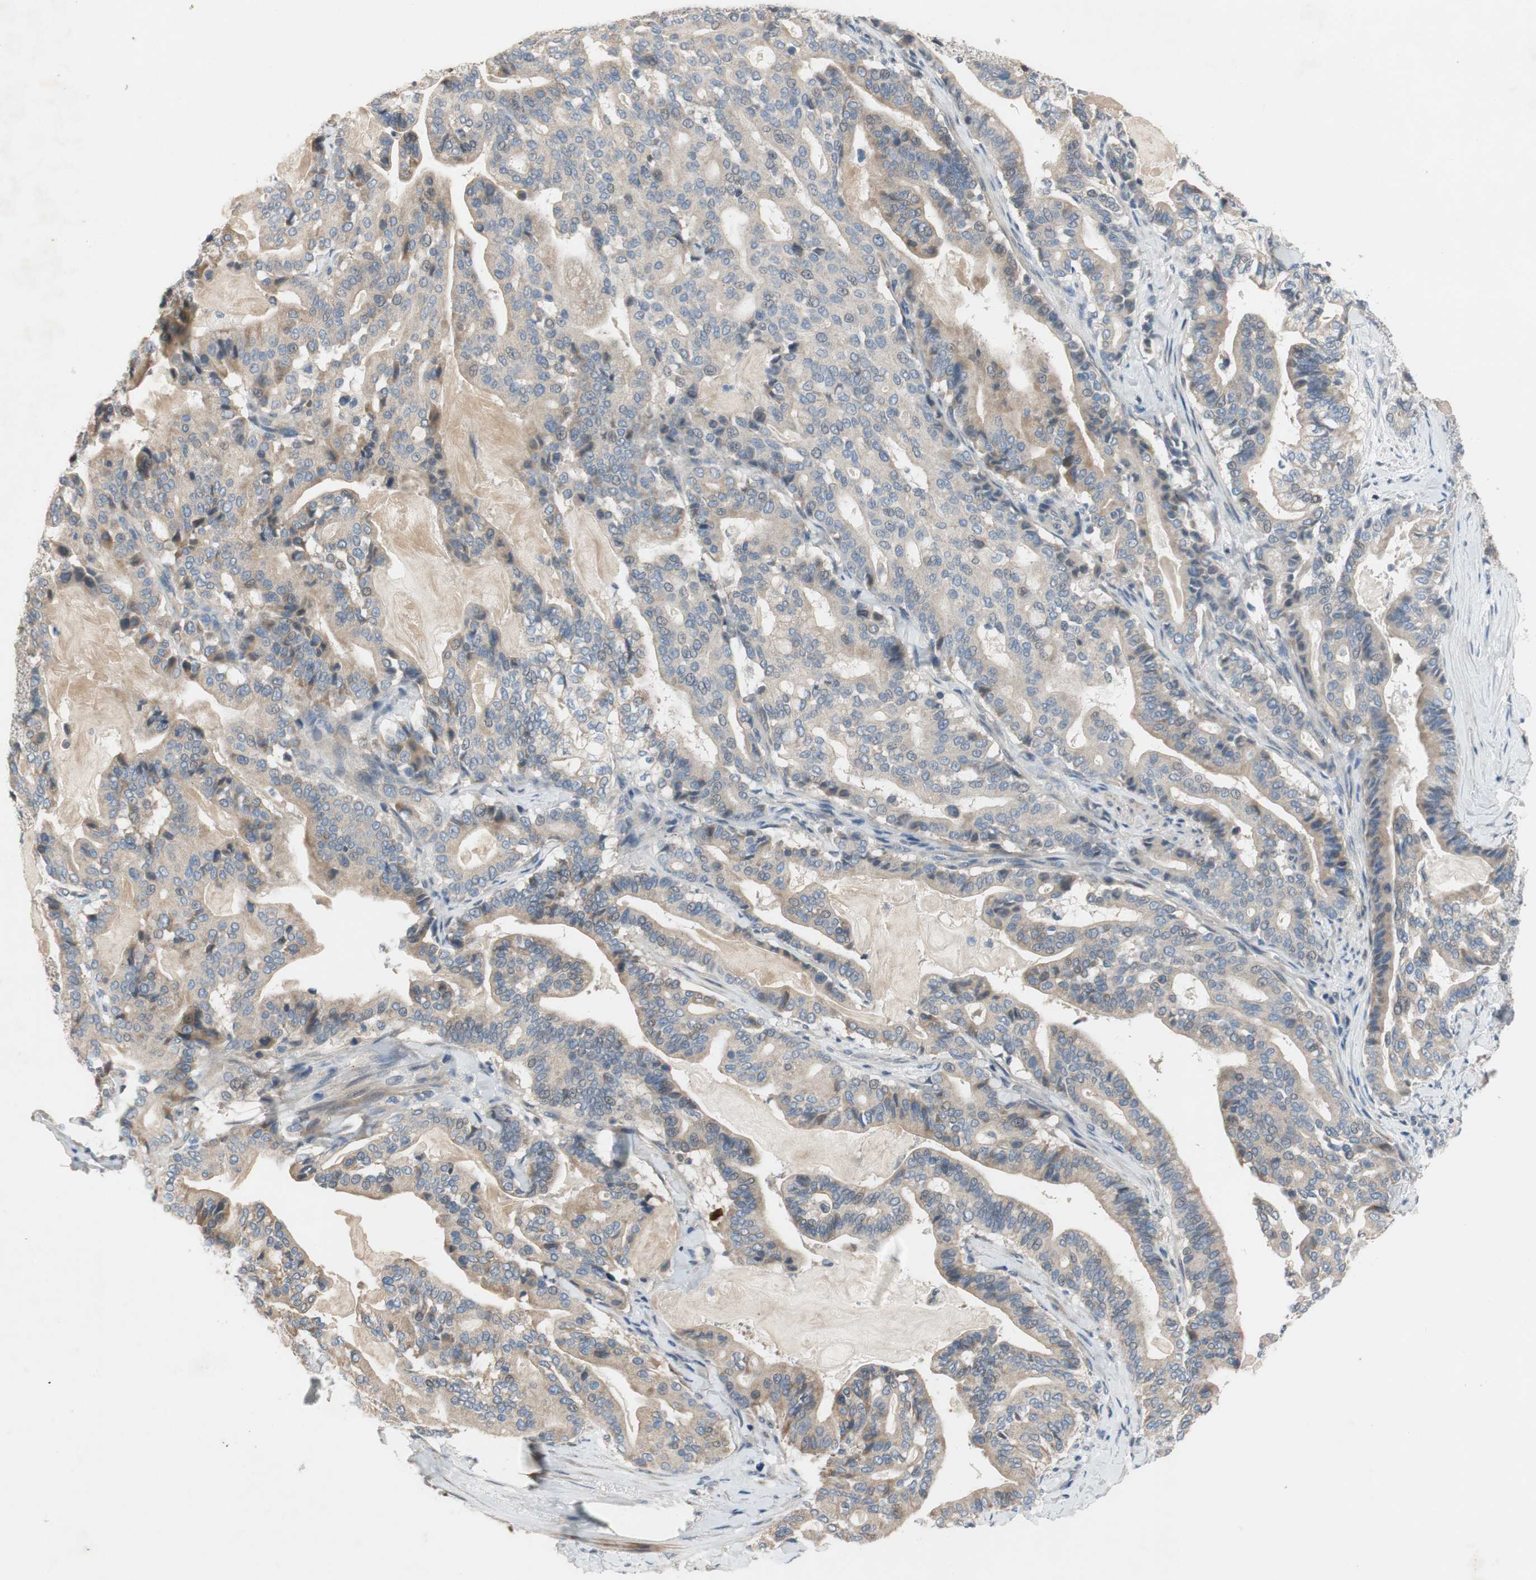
{"staining": {"intensity": "weak", "quantity": ">75%", "location": "cytoplasmic/membranous"}, "tissue": "pancreatic cancer", "cell_type": "Tumor cells", "image_type": "cancer", "snomed": [{"axis": "morphology", "description": "Adenocarcinoma, NOS"}, {"axis": "topography", "description": "Pancreas"}], "caption": "A brown stain labels weak cytoplasmic/membranous positivity of a protein in pancreatic adenocarcinoma tumor cells.", "gene": "TACR3", "patient": {"sex": "male", "age": 63}}